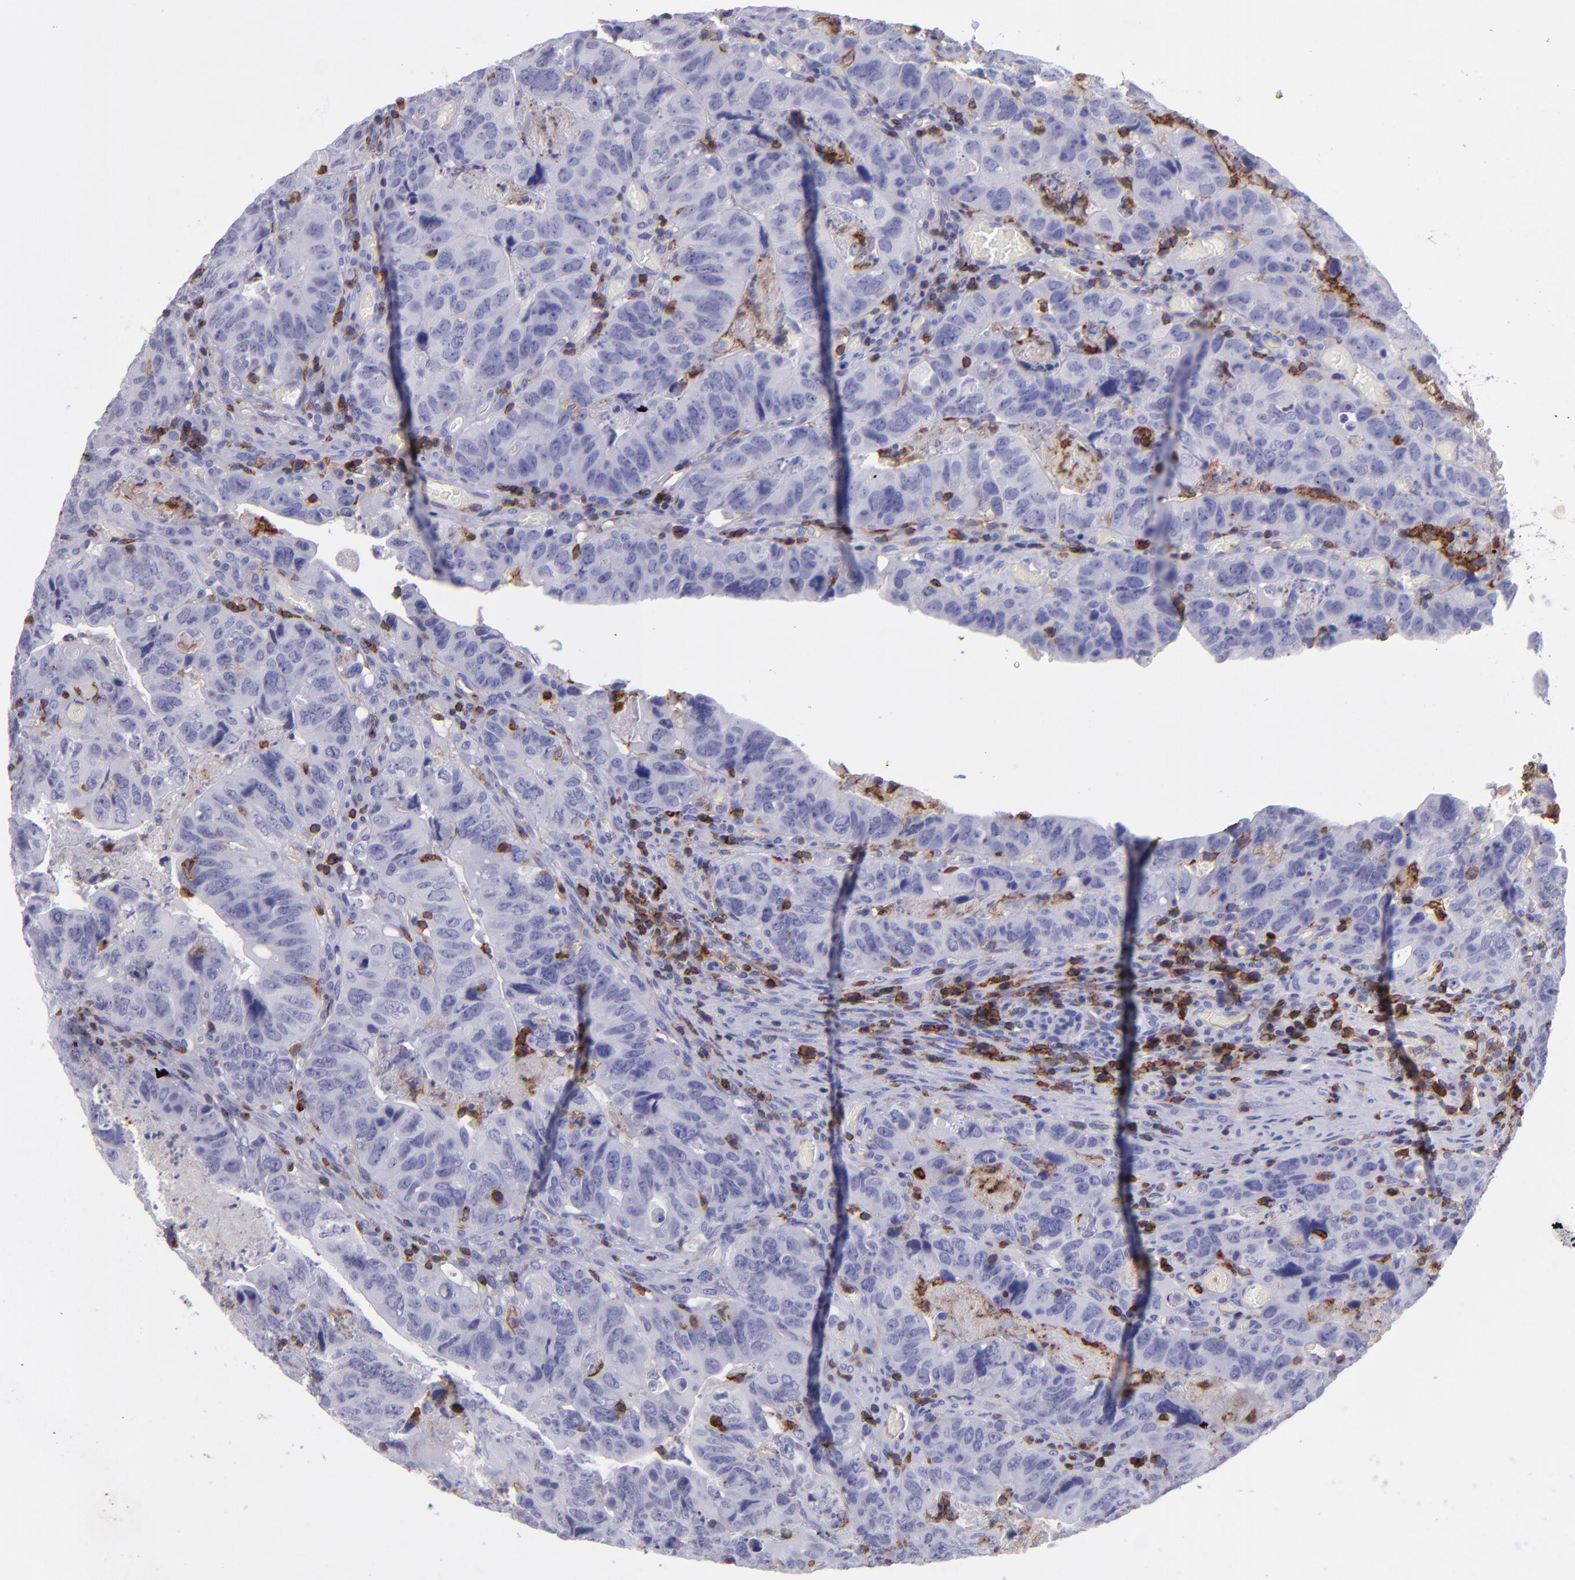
{"staining": {"intensity": "negative", "quantity": "none", "location": "none"}, "tissue": "colorectal cancer", "cell_type": "Tumor cells", "image_type": "cancer", "snomed": [{"axis": "morphology", "description": "Adenocarcinoma, NOS"}, {"axis": "topography", "description": "Rectum"}], "caption": "Immunohistochemistry (IHC) histopathology image of neoplastic tissue: human colorectal cancer (adenocarcinoma) stained with DAB (3,3'-diaminobenzidine) reveals no significant protein positivity in tumor cells.", "gene": "ICAM3", "patient": {"sex": "female", "age": 82}}